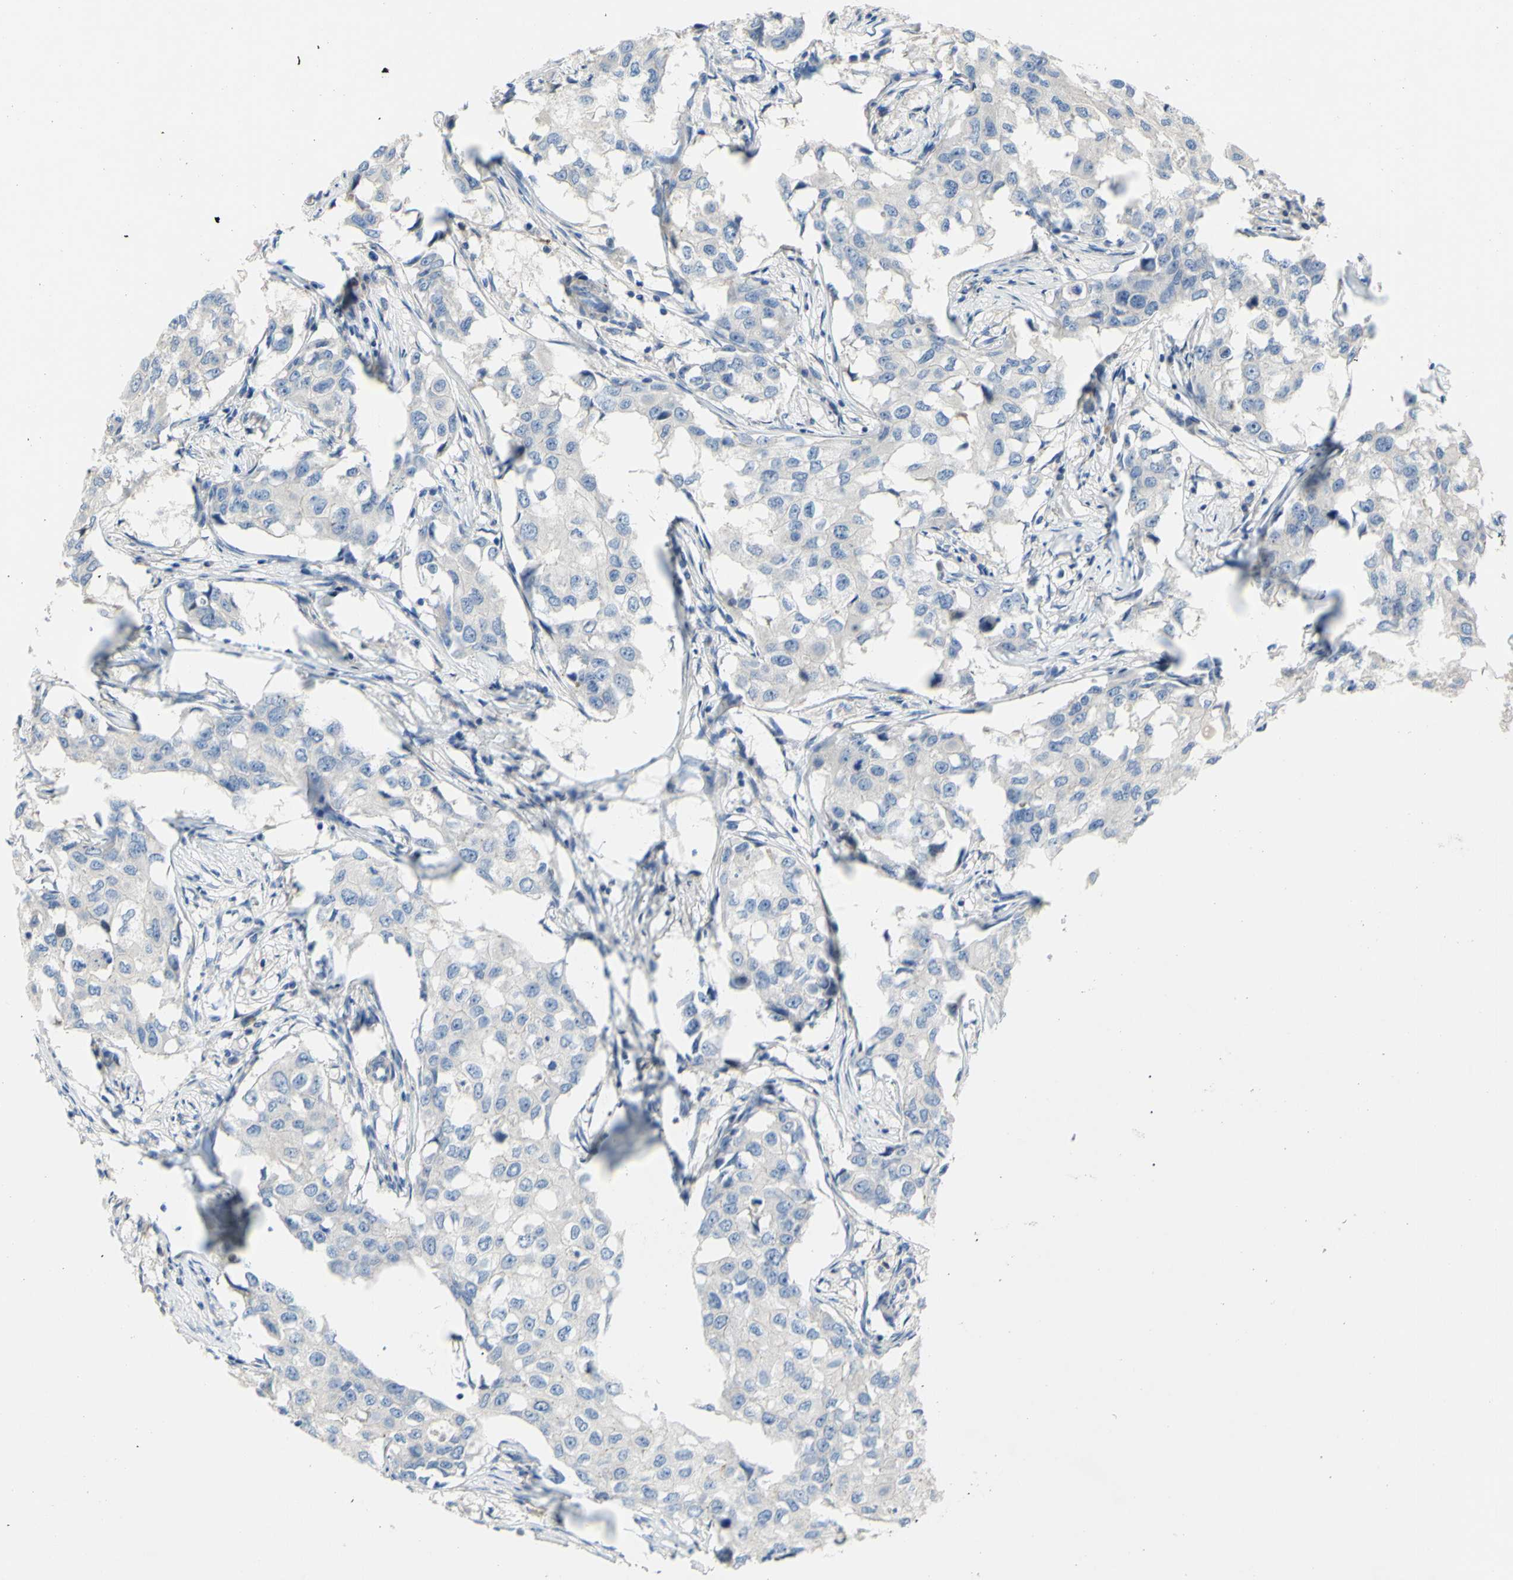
{"staining": {"intensity": "negative", "quantity": "none", "location": "none"}, "tissue": "breast cancer", "cell_type": "Tumor cells", "image_type": "cancer", "snomed": [{"axis": "morphology", "description": "Duct carcinoma"}, {"axis": "topography", "description": "Breast"}], "caption": "Immunohistochemistry (IHC) of breast intraductal carcinoma shows no positivity in tumor cells. Nuclei are stained in blue.", "gene": "TMEM59L", "patient": {"sex": "female", "age": 27}}